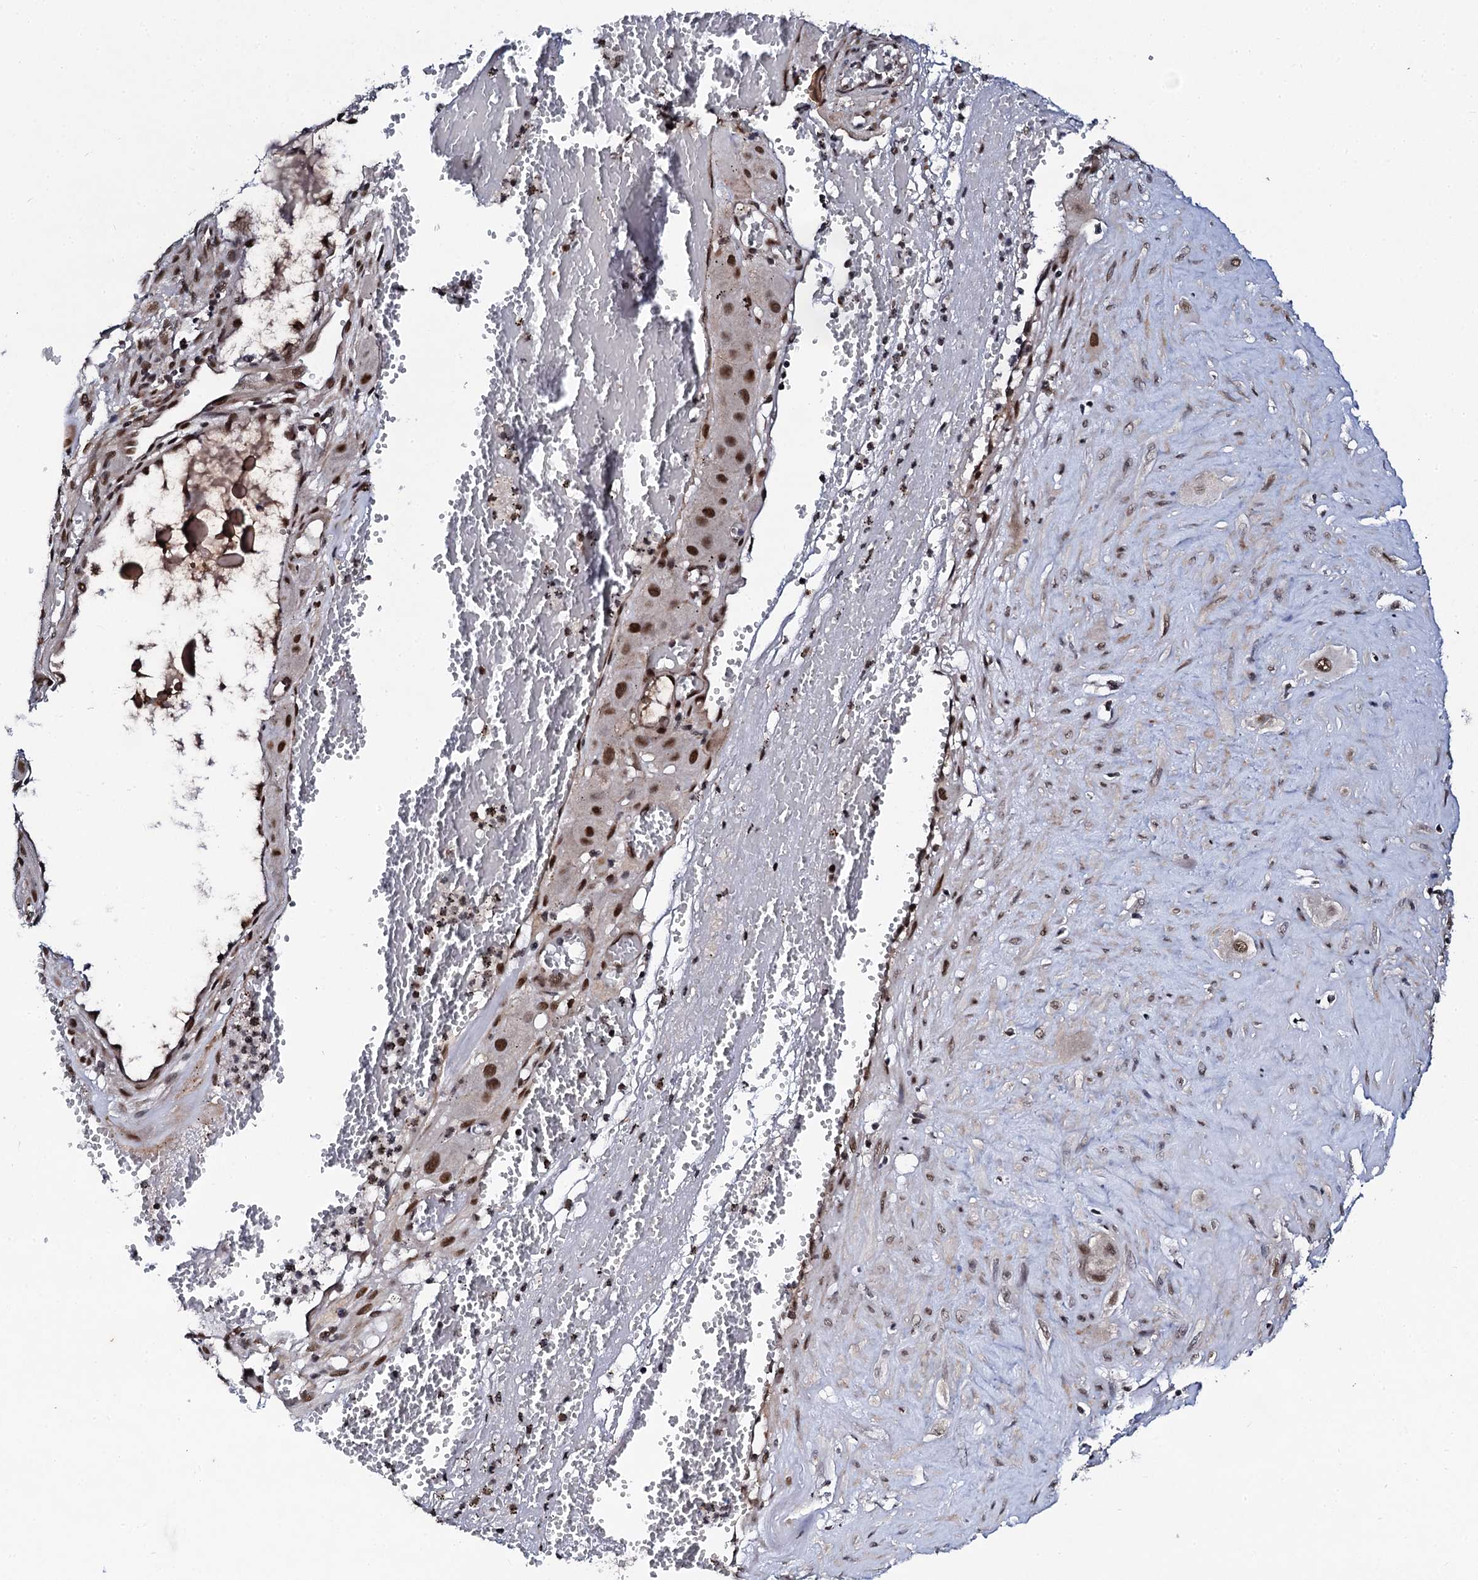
{"staining": {"intensity": "strong", "quantity": ">75%", "location": "nuclear"}, "tissue": "cervical cancer", "cell_type": "Tumor cells", "image_type": "cancer", "snomed": [{"axis": "morphology", "description": "Squamous cell carcinoma, NOS"}, {"axis": "topography", "description": "Cervix"}], "caption": "A high-resolution micrograph shows IHC staining of cervical squamous cell carcinoma, which displays strong nuclear positivity in approximately >75% of tumor cells.", "gene": "CSTF3", "patient": {"sex": "female", "age": 34}}